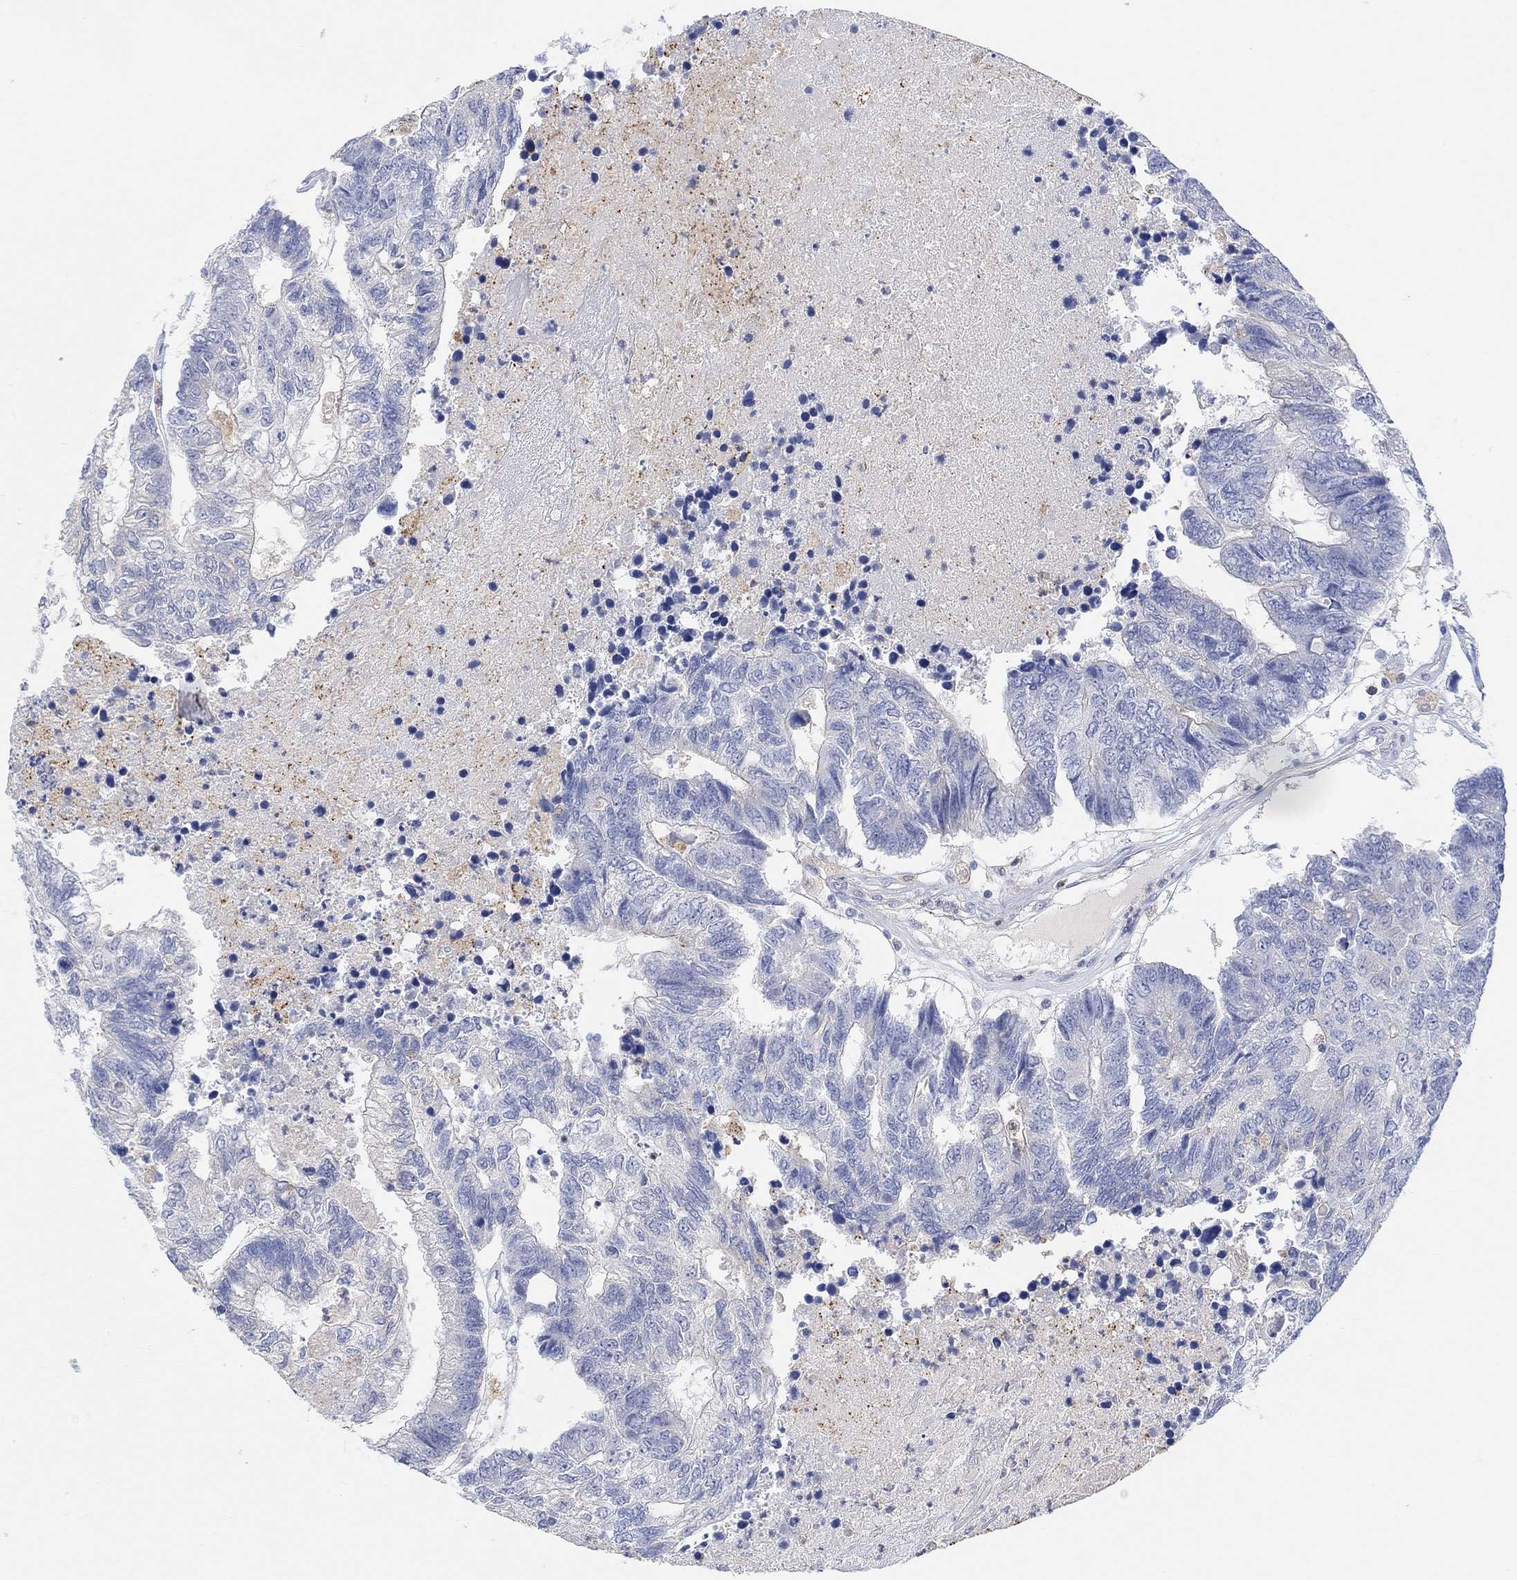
{"staining": {"intensity": "moderate", "quantity": "<25%", "location": "cytoplasmic/membranous"}, "tissue": "colorectal cancer", "cell_type": "Tumor cells", "image_type": "cancer", "snomed": [{"axis": "morphology", "description": "Adenocarcinoma, NOS"}, {"axis": "topography", "description": "Colon"}], "caption": "Immunohistochemical staining of adenocarcinoma (colorectal) shows low levels of moderate cytoplasmic/membranous protein staining in approximately <25% of tumor cells.", "gene": "ACSL1", "patient": {"sex": "female", "age": 48}}